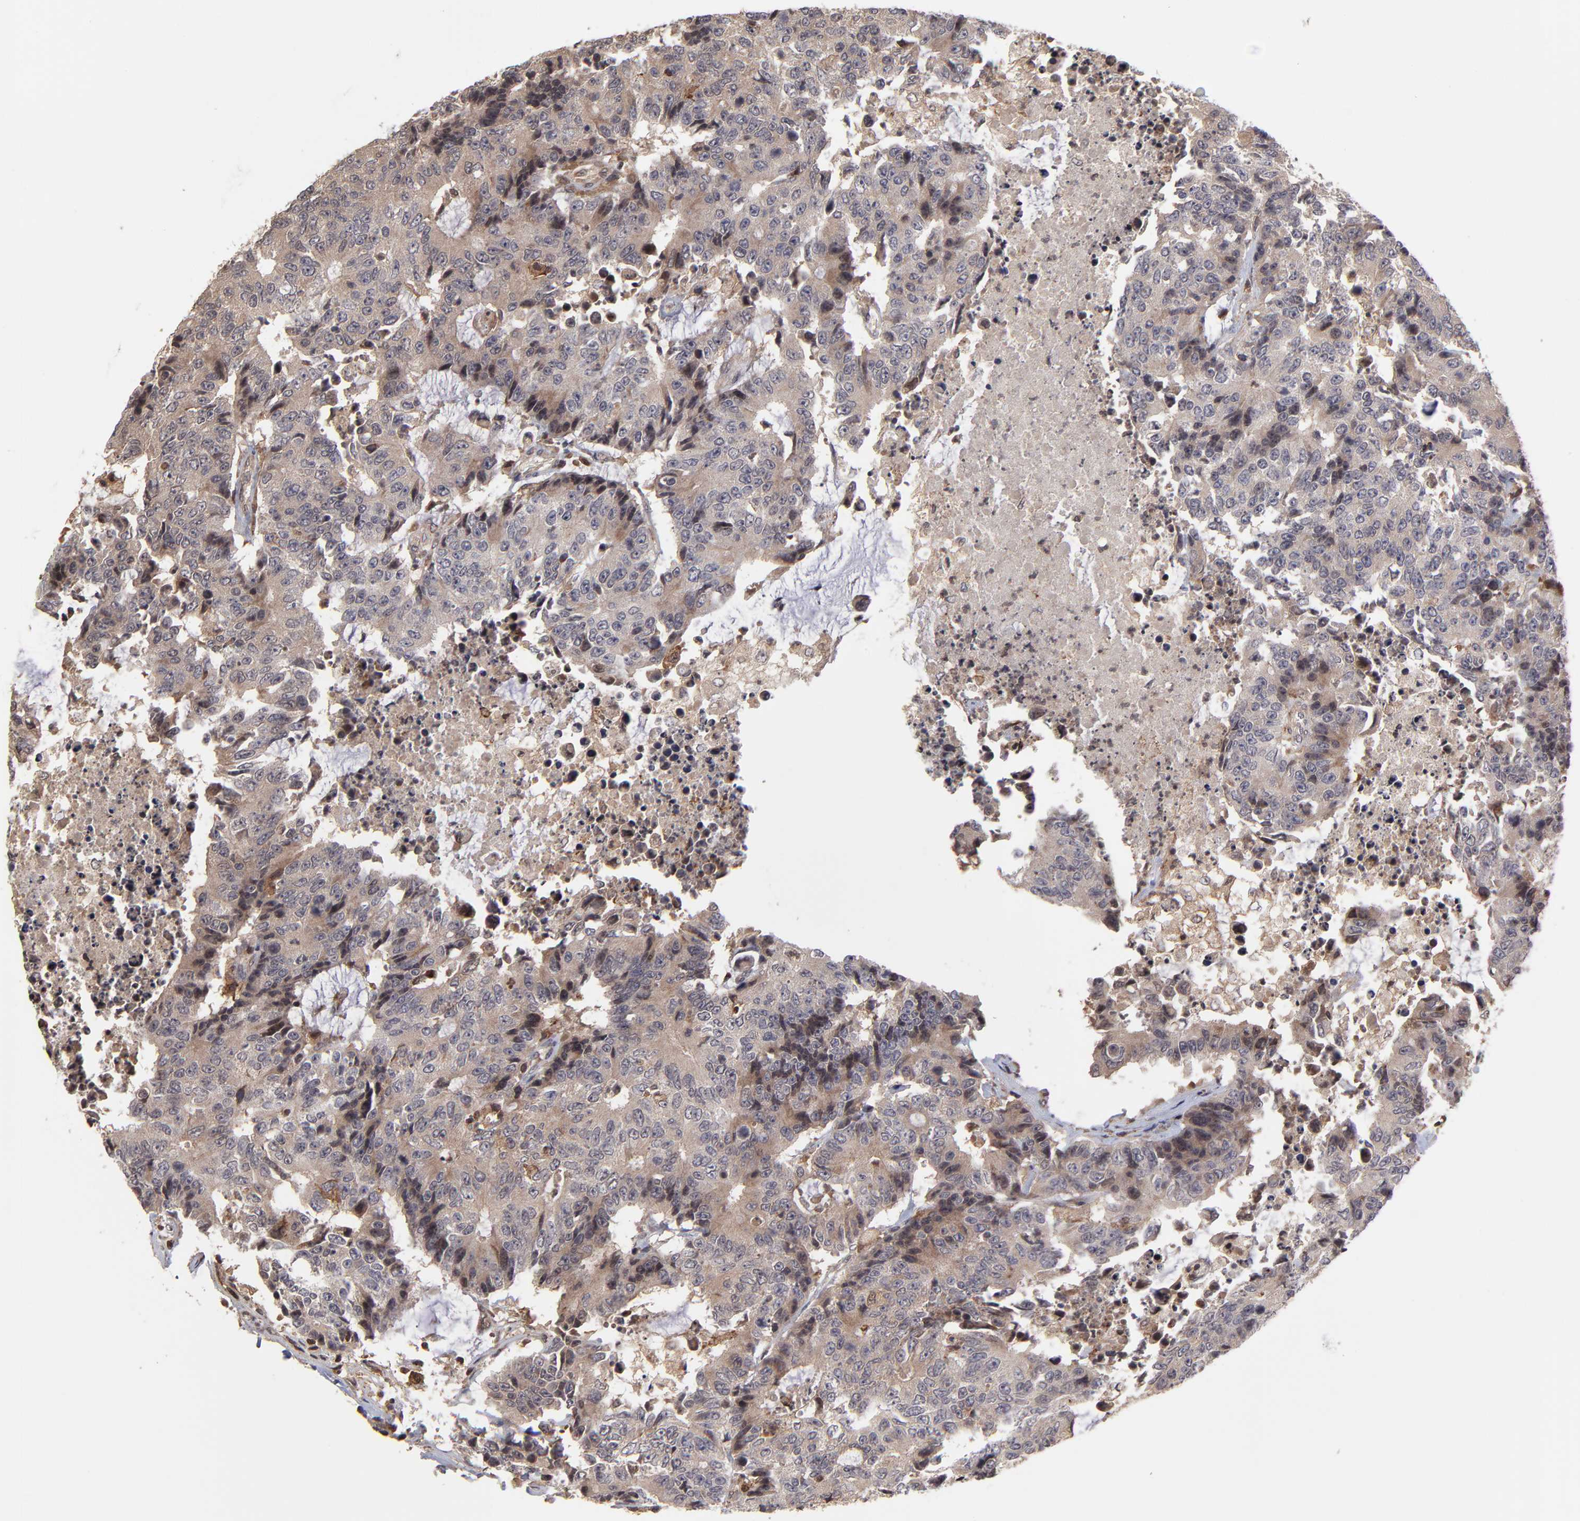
{"staining": {"intensity": "moderate", "quantity": ">75%", "location": "cytoplasmic/membranous"}, "tissue": "colorectal cancer", "cell_type": "Tumor cells", "image_type": "cancer", "snomed": [{"axis": "morphology", "description": "Adenocarcinoma, NOS"}, {"axis": "topography", "description": "Colon"}], "caption": "The photomicrograph displays a brown stain indicating the presence of a protein in the cytoplasmic/membranous of tumor cells in colorectal adenocarcinoma.", "gene": "UBE2L6", "patient": {"sex": "female", "age": 86}}